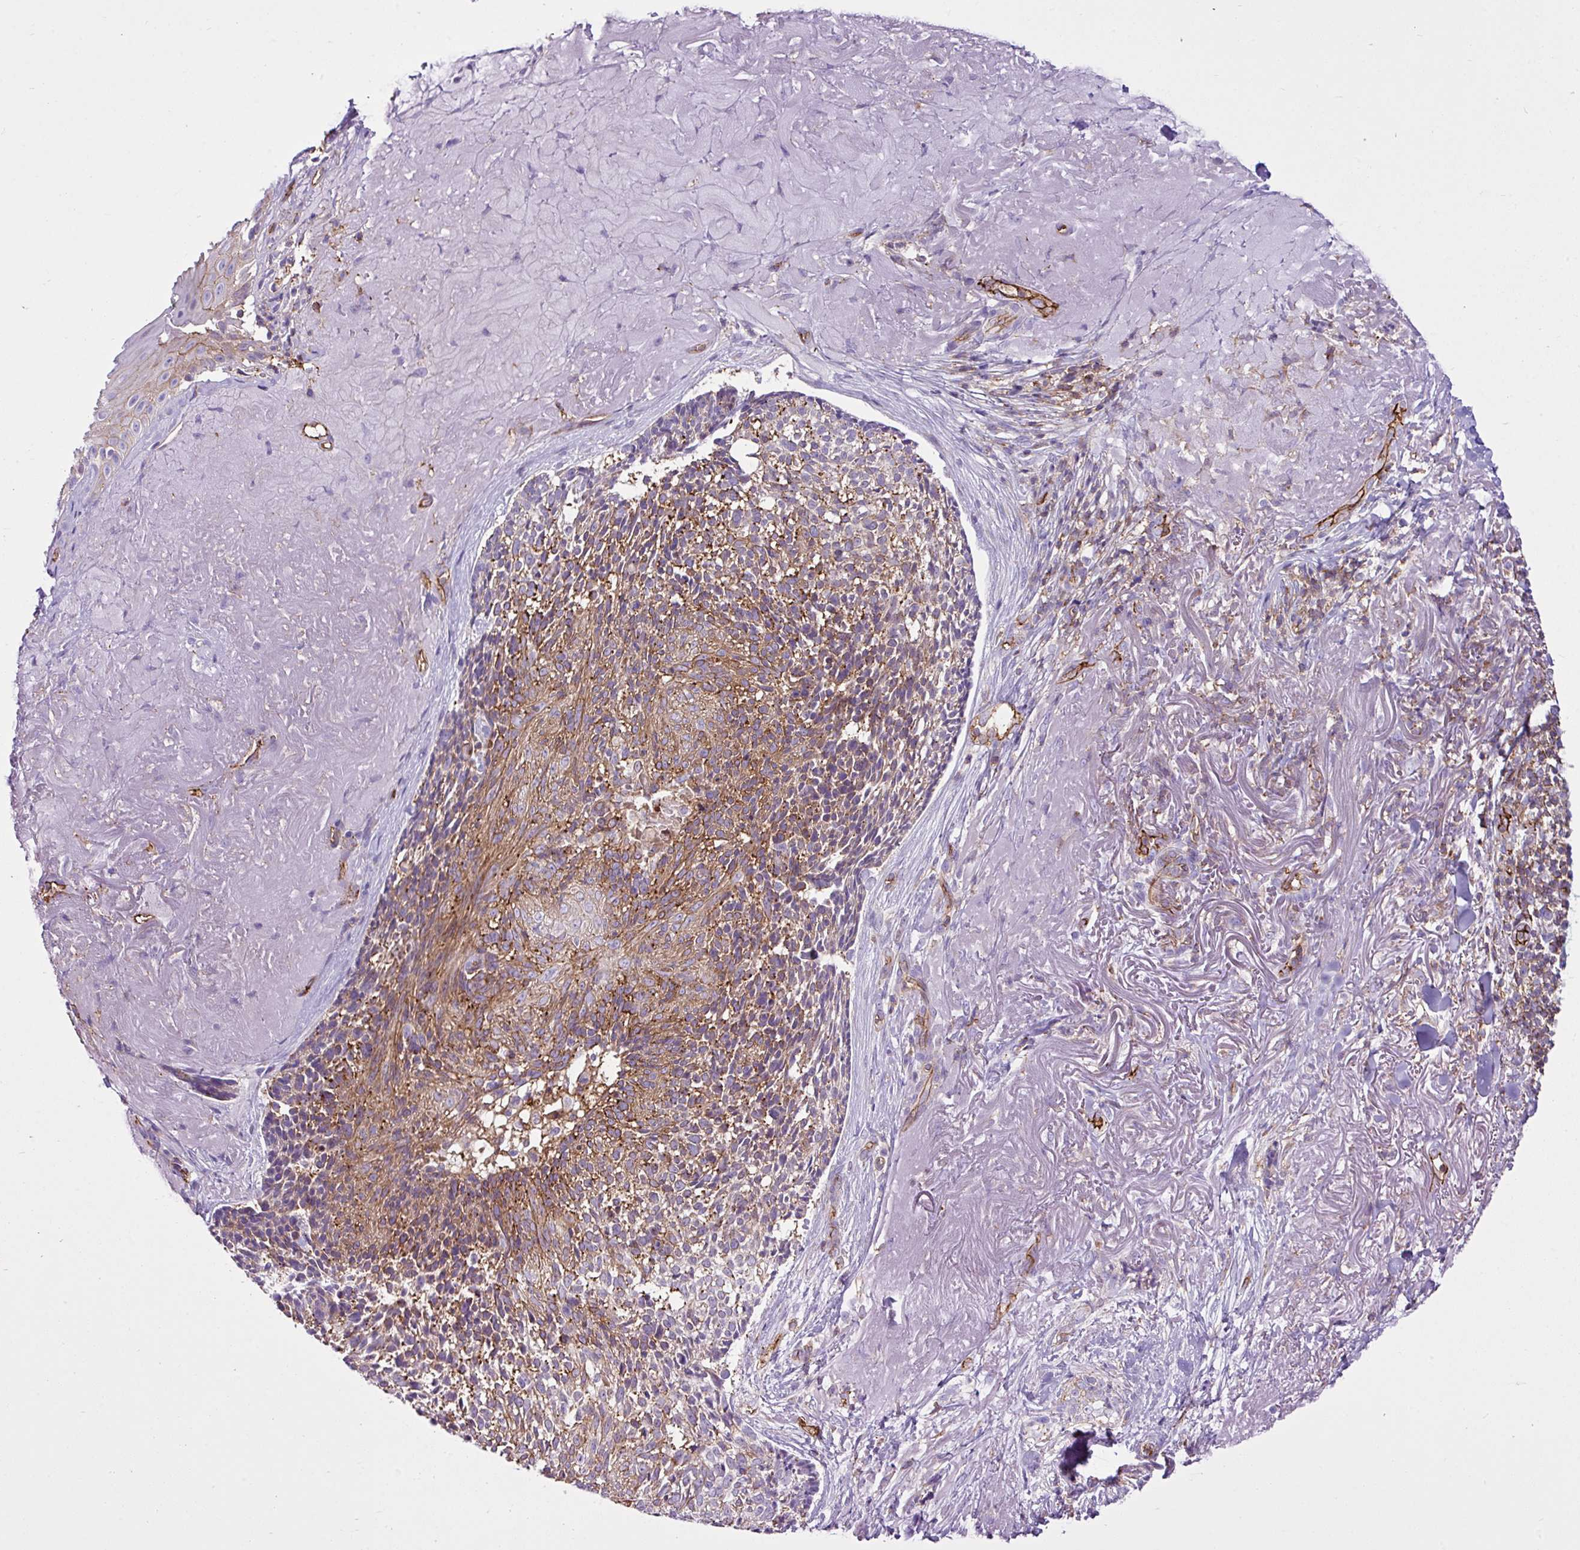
{"staining": {"intensity": "moderate", "quantity": "25%-75%", "location": "cytoplasmic/membranous"}, "tissue": "skin cancer", "cell_type": "Tumor cells", "image_type": "cancer", "snomed": [{"axis": "morphology", "description": "Basal cell carcinoma"}, {"axis": "topography", "description": "Skin"}, {"axis": "topography", "description": "Skin of face"}], "caption": "Skin cancer (basal cell carcinoma) stained for a protein exhibits moderate cytoplasmic/membranous positivity in tumor cells. The staining was performed using DAB (3,3'-diaminobenzidine) to visualize the protein expression in brown, while the nuclei were stained in blue with hematoxylin (Magnification: 20x).", "gene": "EME2", "patient": {"sex": "female", "age": 95}}